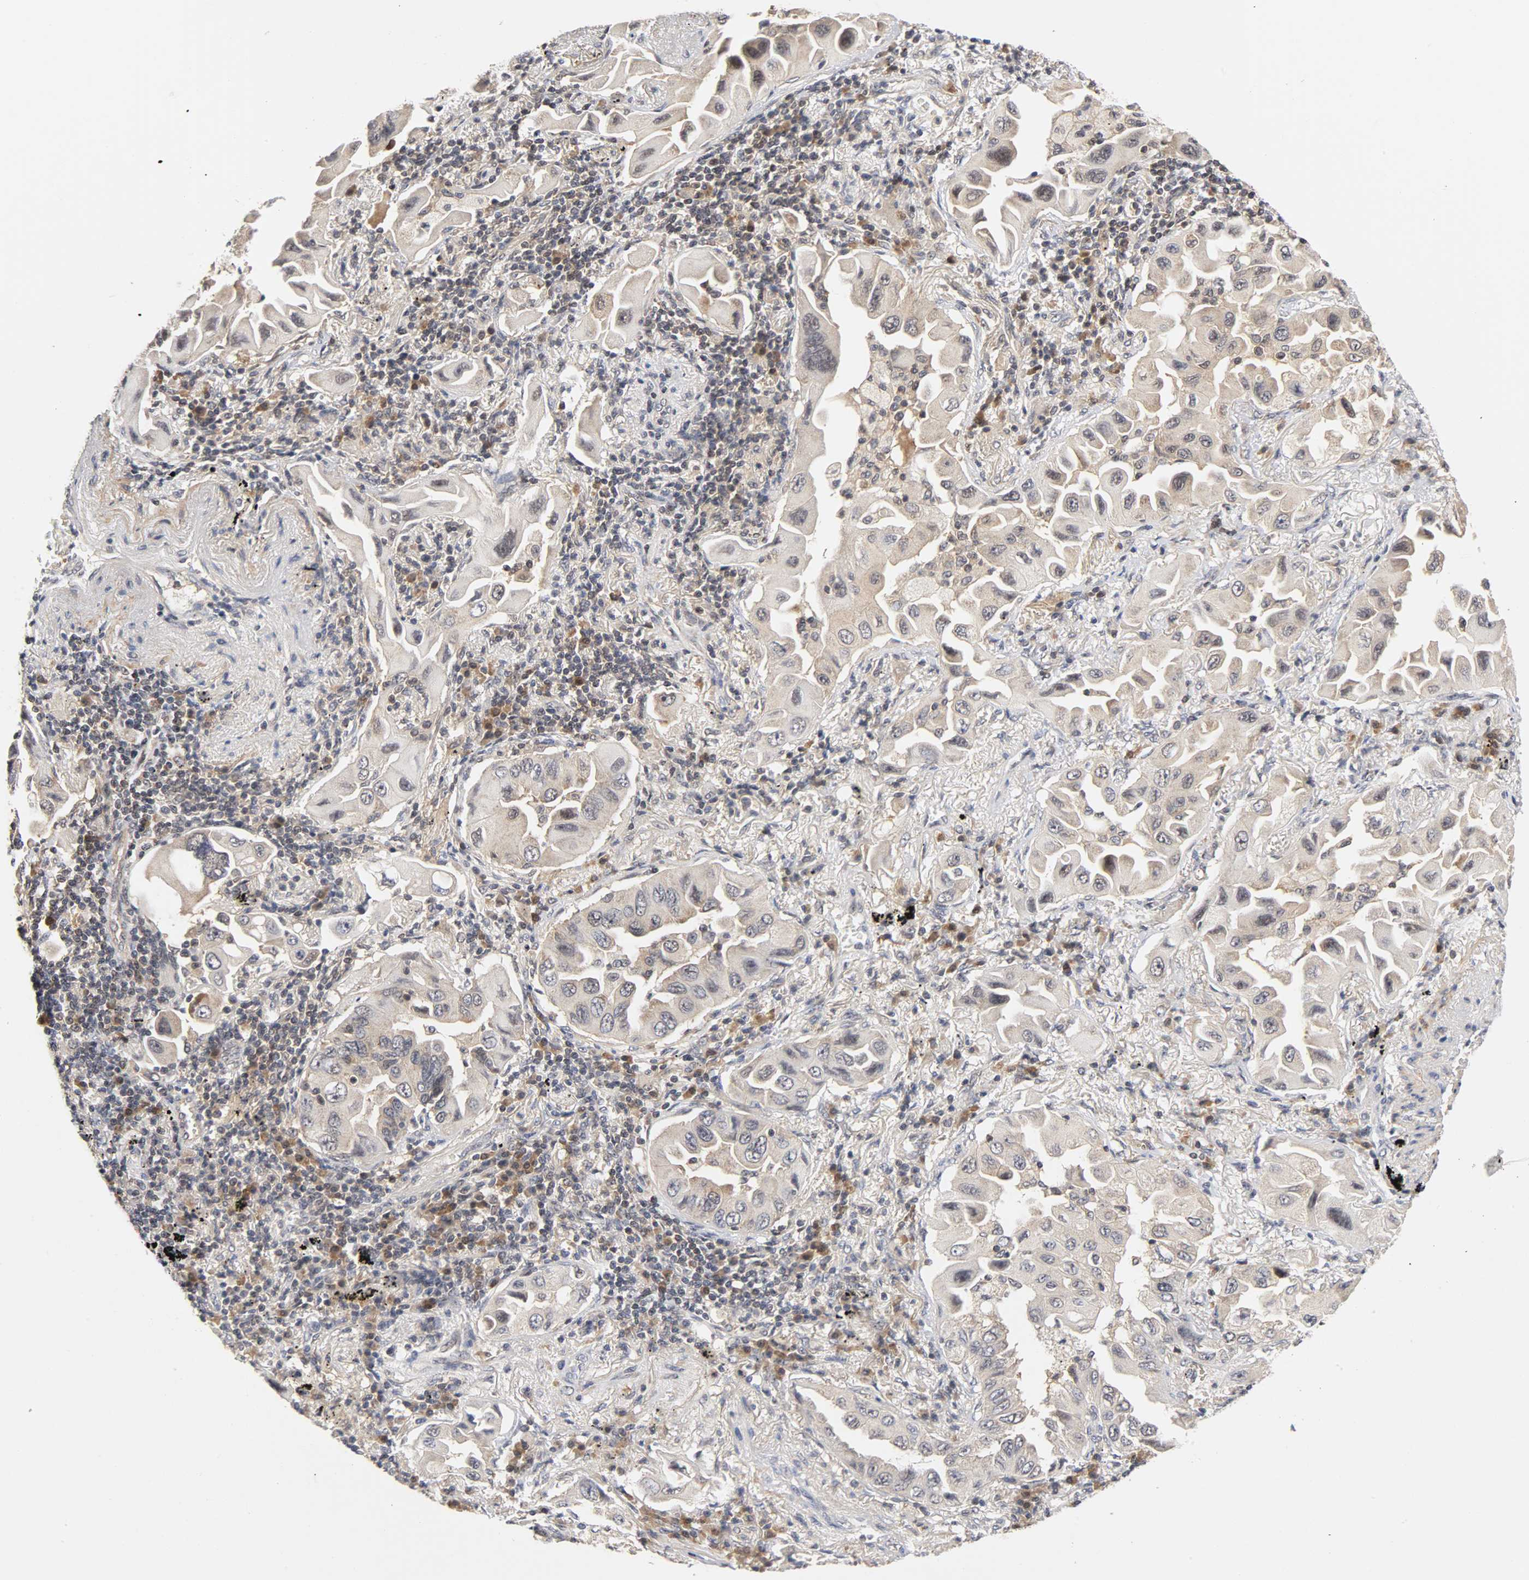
{"staining": {"intensity": "negative", "quantity": "none", "location": "none"}, "tissue": "lung cancer", "cell_type": "Tumor cells", "image_type": "cancer", "snomed": [{"axis": "morphology", "description": "Adenocarcinoma, NOS"}, {"axis": "topography", "description": "Lung"}], "caption": "Immunohistochemistry (IHC) micrograph of lung cancer stained for a protein (brown), which exhibits no expression in tumor cells.", "gene": "UBE2M", "patient": {"sex": "female", "age": 65}}